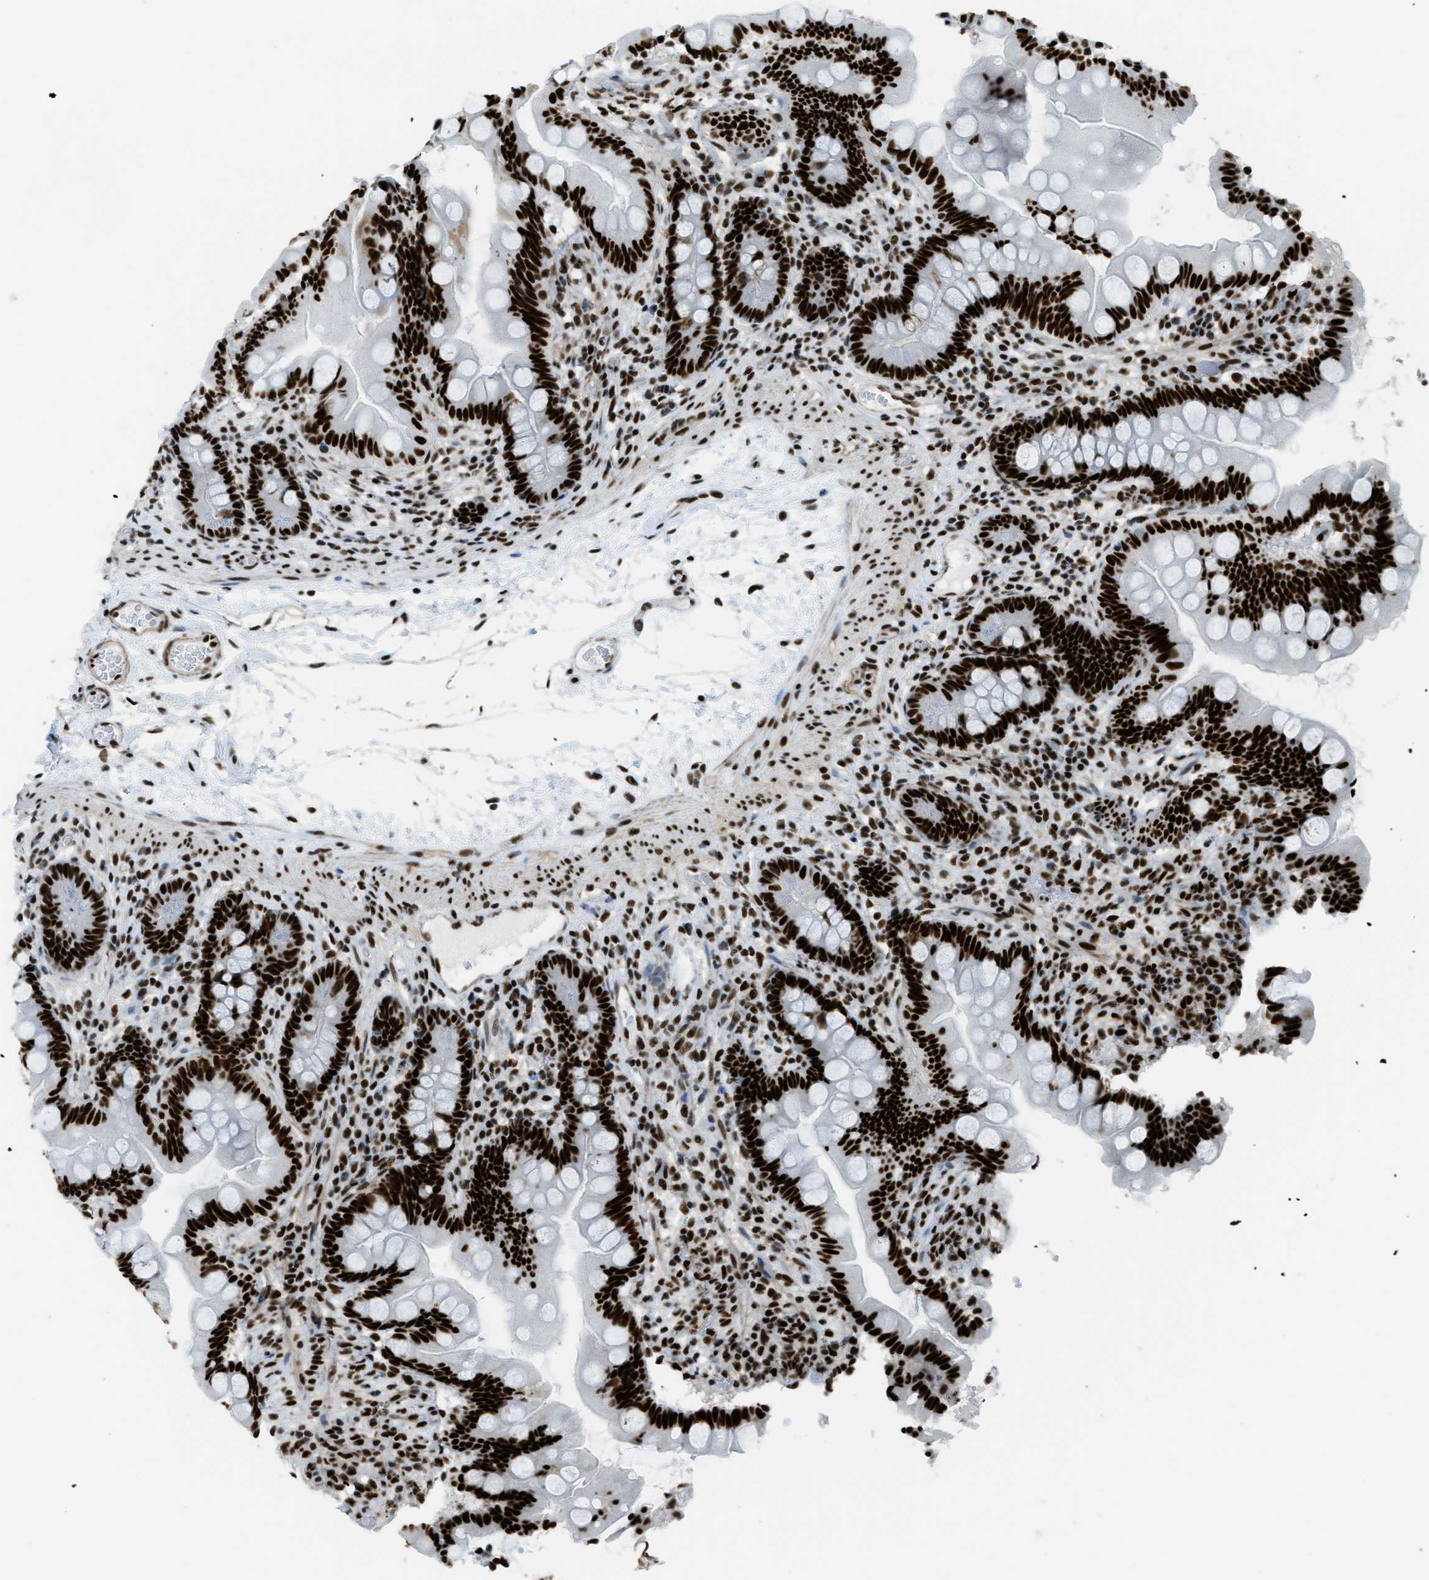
{"staining": {"intensity": "strong", "quantity": ">75%", "location": "nuclear"}, "tissue": "small intestine", "cell_type": "Glandular cells", "image_type": "normal", "snomed": [{"axis": "morphology", "description": "Normal tissue, NOS"}, {"axis": "topography", "description": "Small intestine"}], "caption": "An immunohistochemistry micrograph of normal tissue is shown. Protein staining in brown highlights strong nuclear positivity in small intestine within glandular cells.", "gene": "ZNF207", "patient": {"sex": "female", "age": 56}}